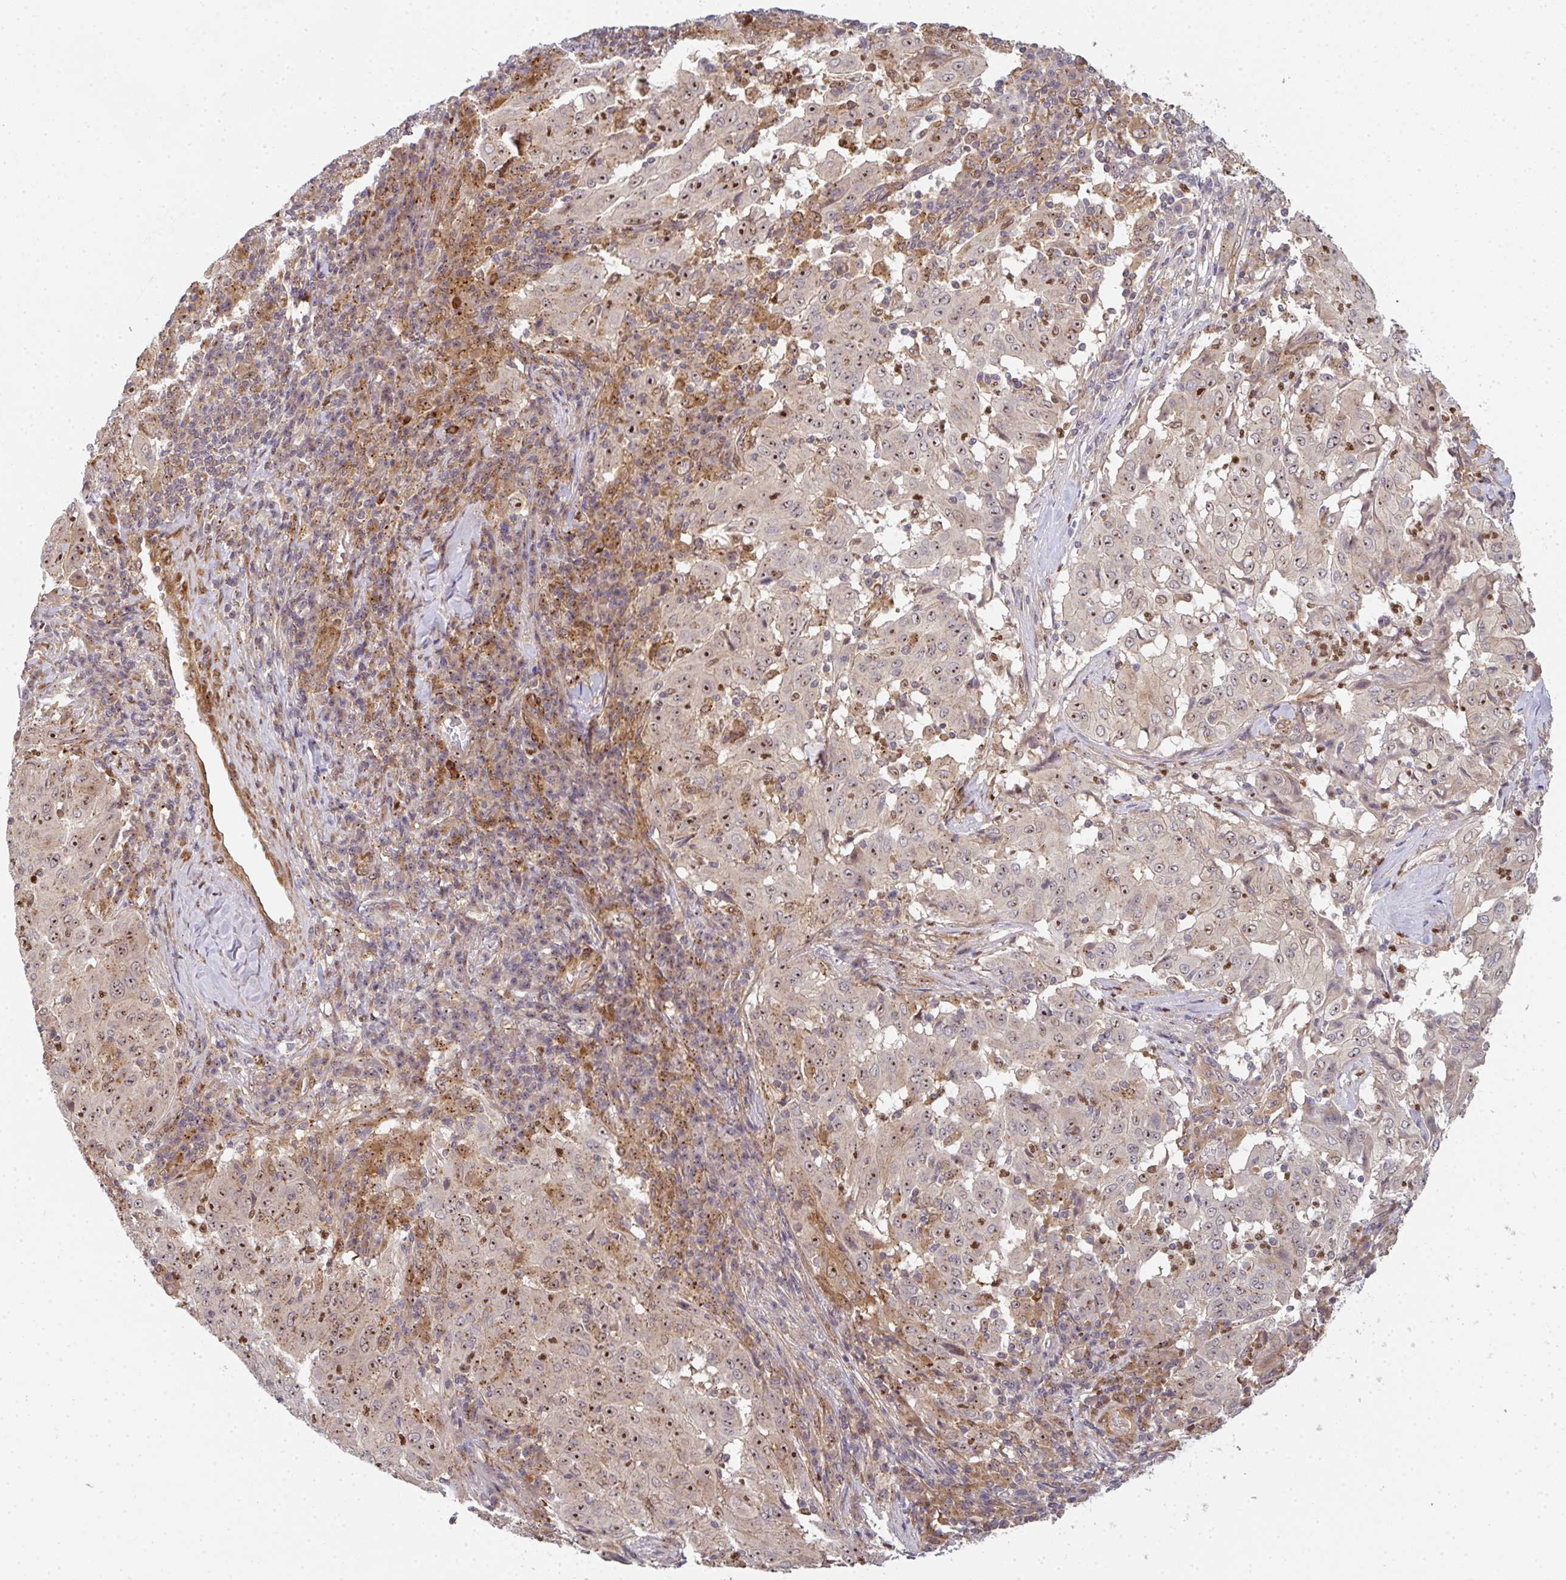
{"staining": {"intensity": "moderate", "quantity": "25%-75%", "location": "nuclear"}, "tissue": "pancreatic cancer", "cell_type": "Tumor cells", "image_type": "cancer", "snomed": [{"axis": "morphology", "description": "Adenocarcinoma, NOS"}, {"axis": "topography", "description": "Pancreas"}], "caption": "Immunohistochemical staining of human pancreatic cancer (adenocarcinoma) demonstrates medium levels of moderate nuclear expression in about 25%-75% of tumor cells. (DAB IHC with brightfield microscopy, high magnification).", "gene": "SIMC1", "patient": {"sex": "male", "age": 63}}